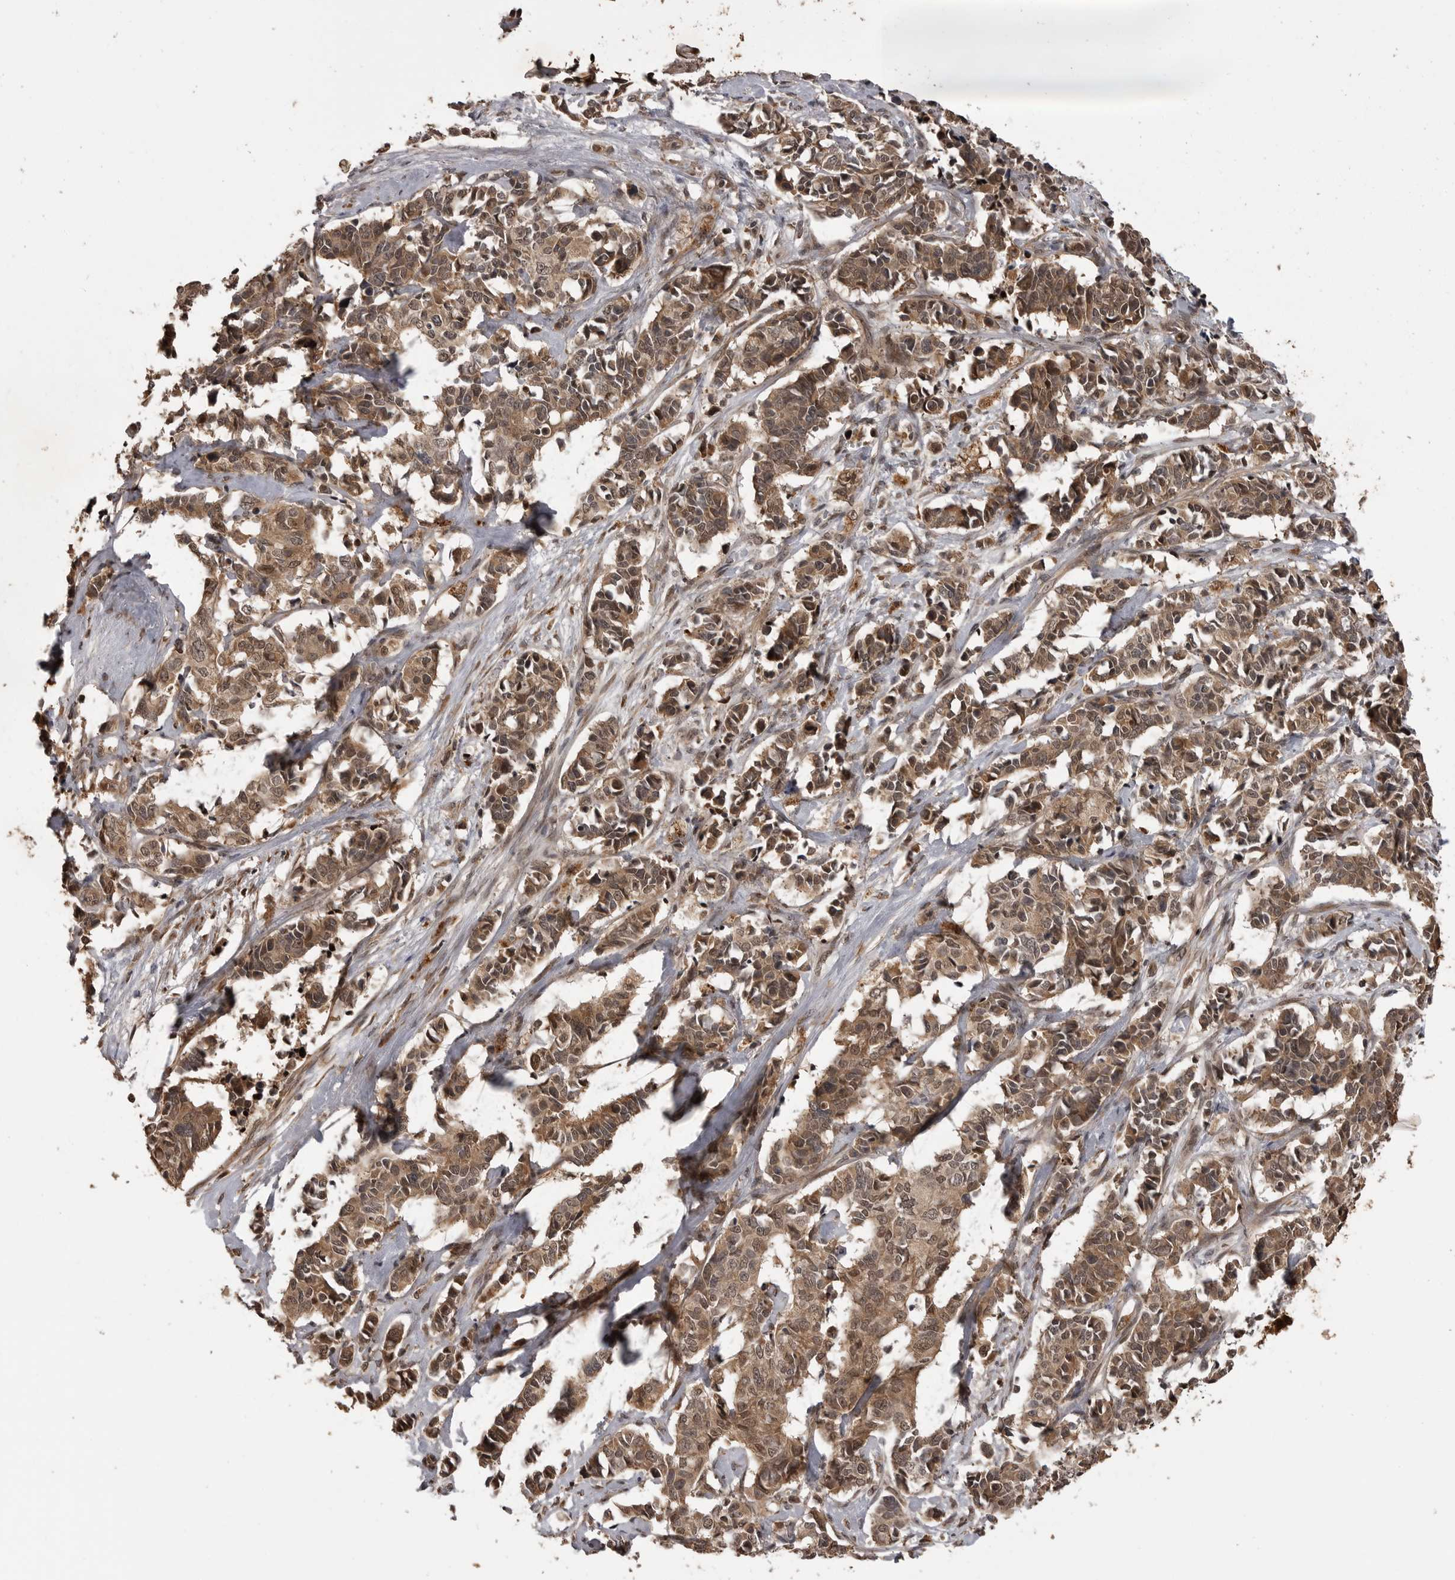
{"staining": {"intensity": "moderate", "quantity": ">75%", "location": "cytoplasmic/membranous,nuclear"}, "tissue": "cervical cancer", "cell_type": "Tumor cells", "image_type": "cancer", "snomed": [{"axis": "morphology", "description": "Normal tissue, NOS"}, {"axis": "morphology", "description": "Squamous cell carcinoma, NOS"}, {"axis": "topography", "description": "Cervix"}], "caption": "Brown immunohistochemical staining in human cervical cancer (squamous cell carcinoma) displays moderate cytoplasmic/membranous and nuclear positivity in about >75% of tumor cells.", "gene": "AKAP7", "patient": {"sex": "female", "age": 35}}